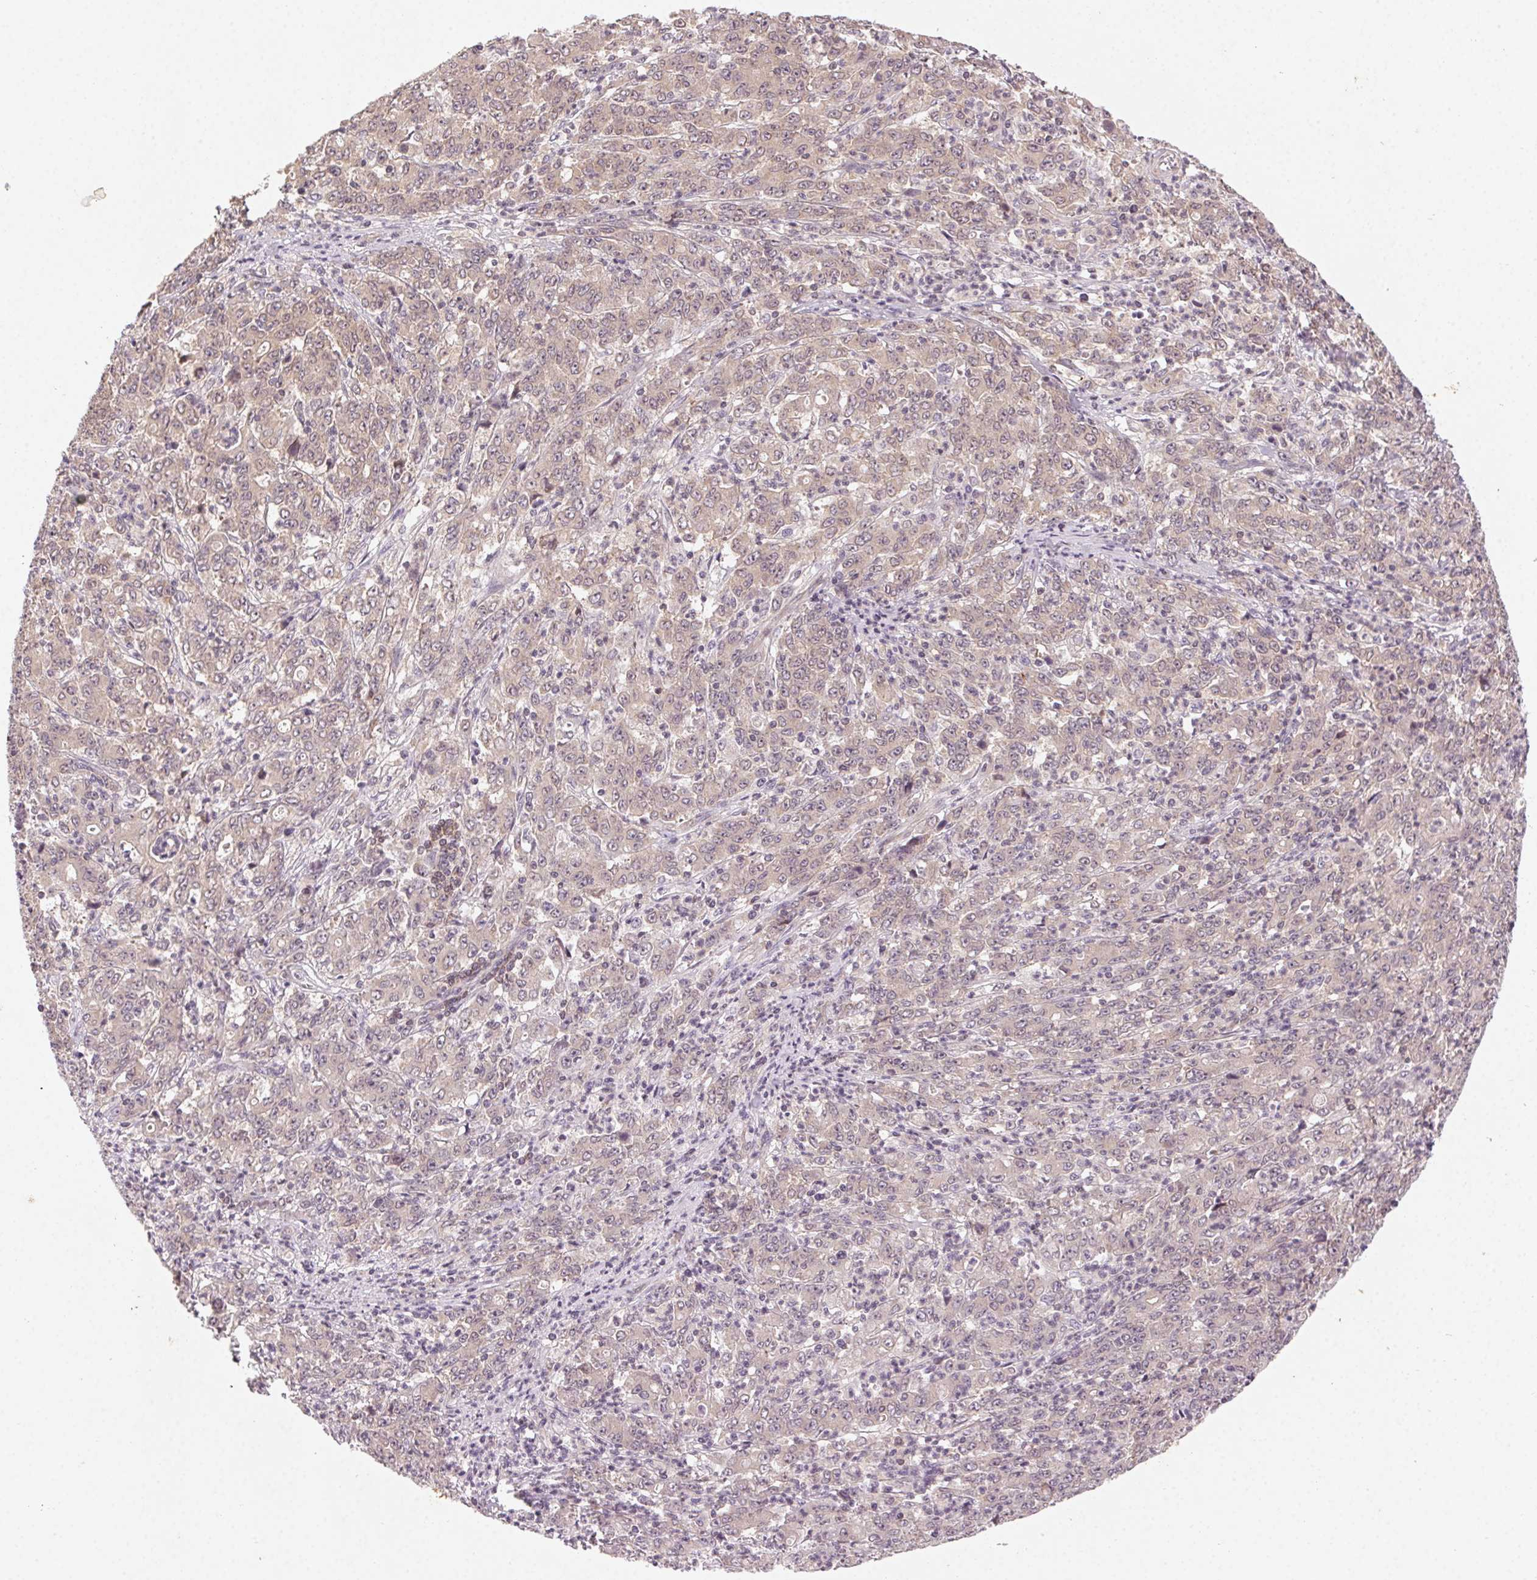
{"staining": {"intensity": "weak", "quantity": "<25%", "location": "cytoplasmic/membranous"}, "tissue": "stomach cancer", "cell_type": "Tumor cells", "image_type": "cancer", "snomed": [{"axis": "morphology", "description": "Adenocarcinoma, NOS"}, {"axis": "topography", "description": "Stomach, lower"}], "caption": "This is a histopathology image of IHC staining of stomach adenocarcinoma, which shows no expression in tumor cells.", "gene": "NCOA4", "patient": {"sex": "female", "age": 71}}